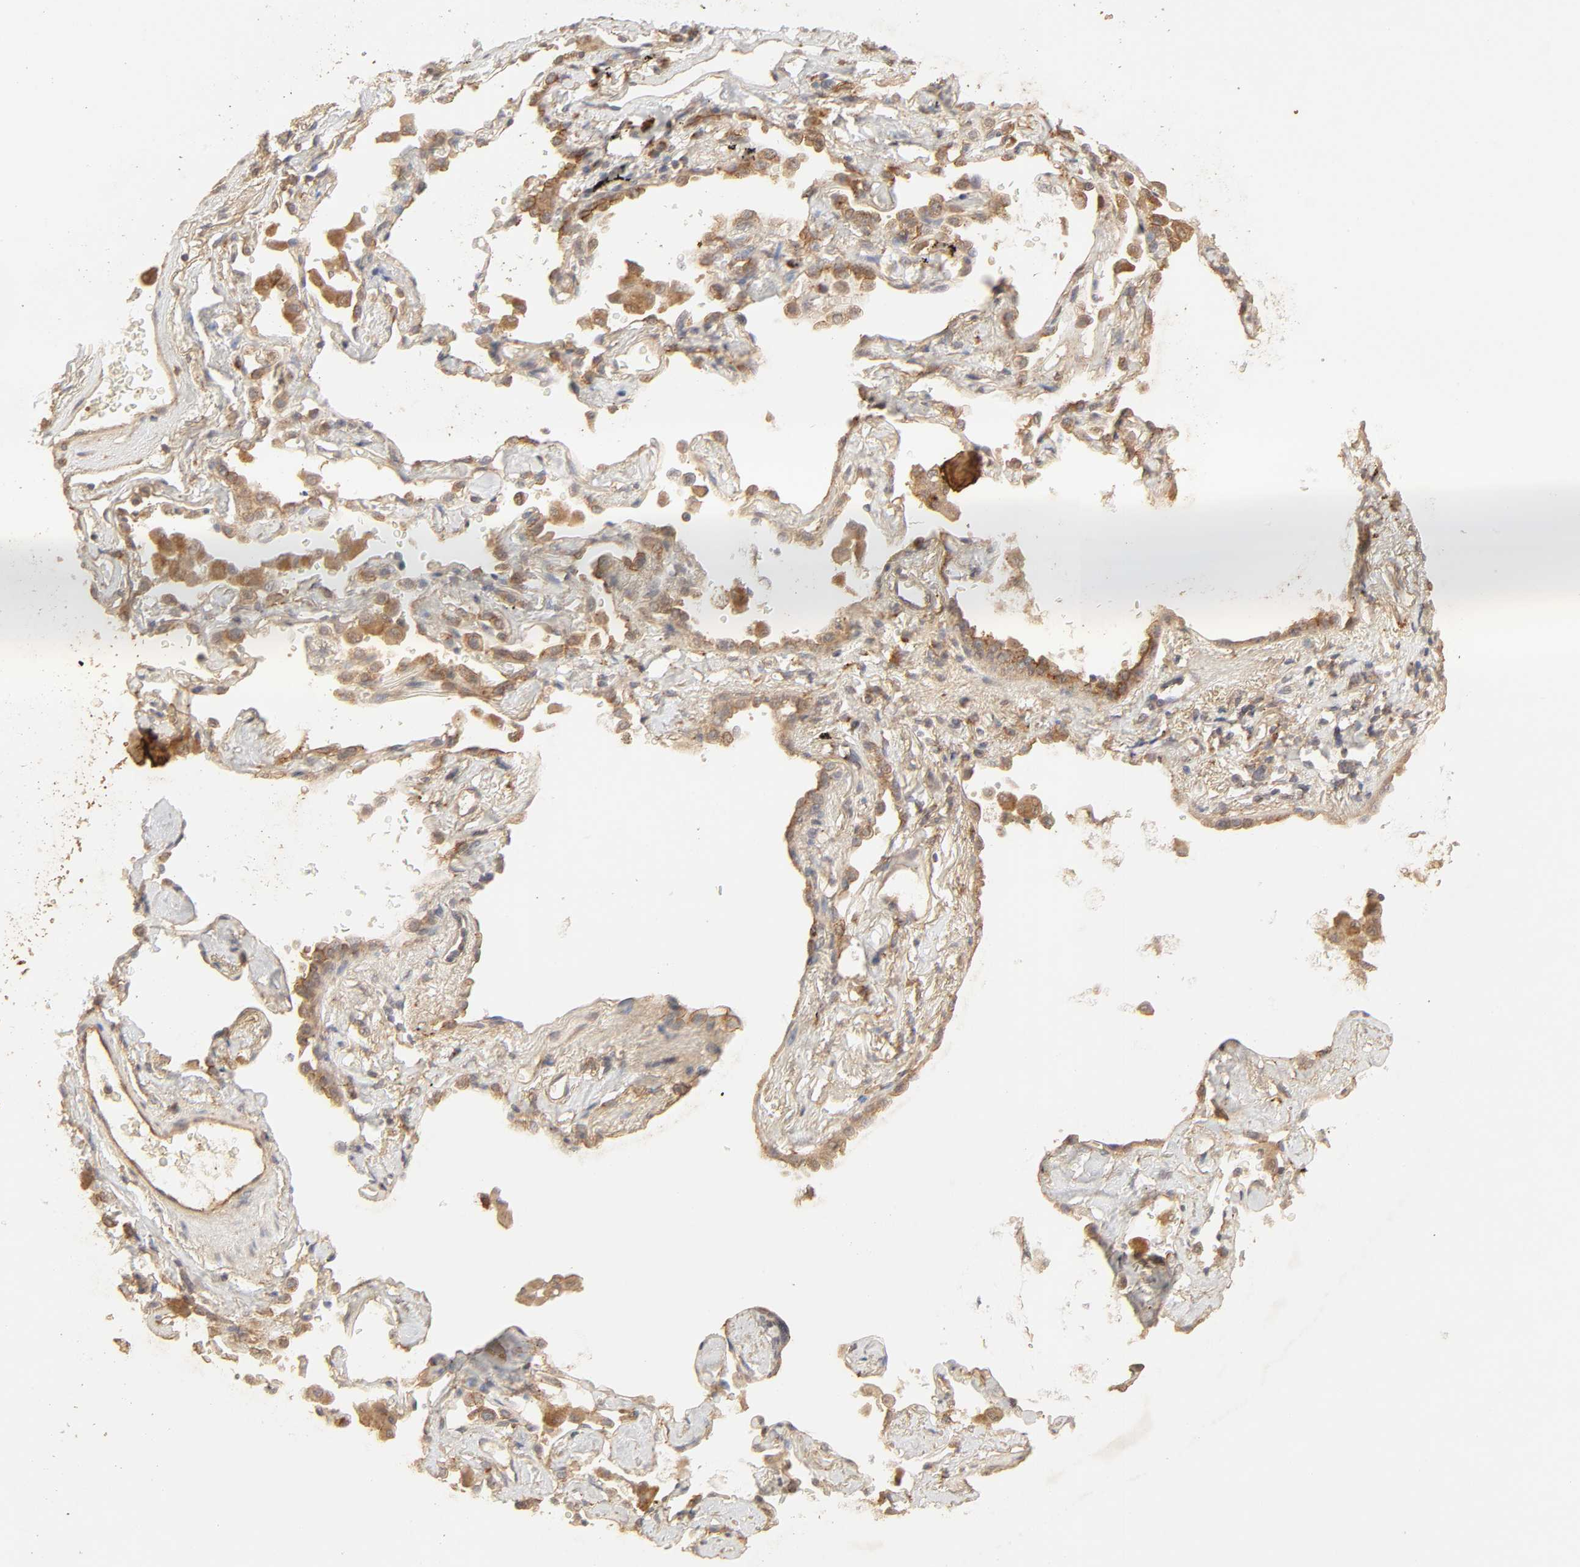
{"staining": {"intensity": "moderate", "quantity": "25%-75%", "location": "cytoplasmic/membranous"}, "tissue": "lung cancer", "cell_type": "Tumor cells", "image_type": "cancer", "snomed": [{"axis": "morphology", "description": "Adenocarcinoma, NOS"}, {"axis": "topography", "description": "Lung"}], "caption": "Immunohistochemistry (IHC) image of neoplastic tissue: adenocarcinoma (lung) stained using immunohistochemistry displays medium levels of moderate protein expression localized specifically in the cytoplasmic/membranous of tumor cells, appearing as a cytoplasmic/membranous brown color.", "gene": "EPS8", "patient": {"sex": "female", "age": 64}}